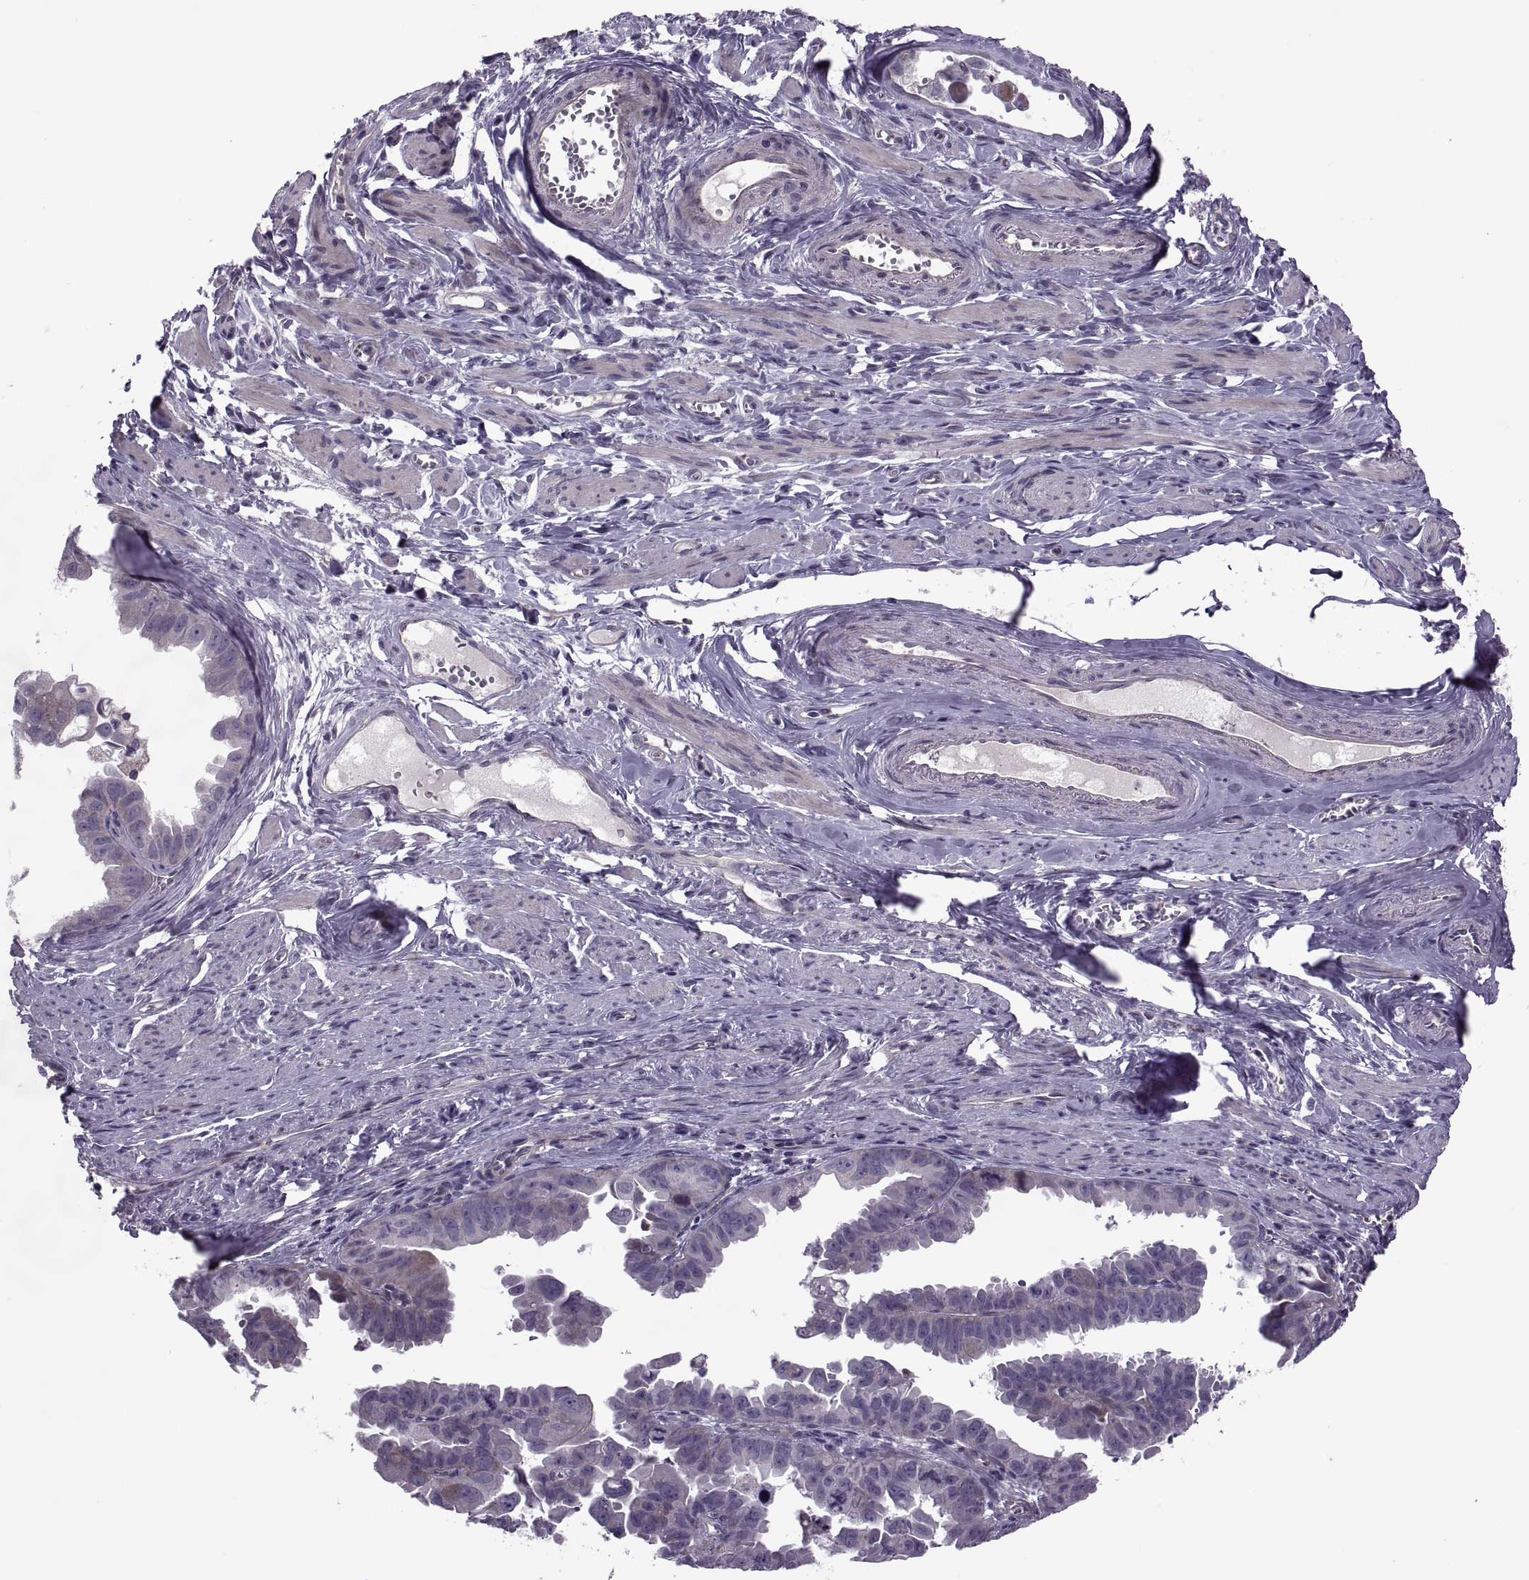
{"staining": {"intensity": "weak", "quantity": "<25%", "location": "cytoplasmic/membranous"}, "tissue": "ovarian cancer", "cell_type": "Tumor cells", "image_type": "cancer", "snomed": [{"axis": "morphology", "description": "Carcinoma, endometroid"}, {"axis": "topography", "description": "Ovary"}], "caption": "A histopathology image of human endometroid carcinoma (ovarian) is negative for staining in tumor cells. (DAB IHC, high magnification).", "gene": "ODF3", "patient": {"sex": "female", "age": 85}}